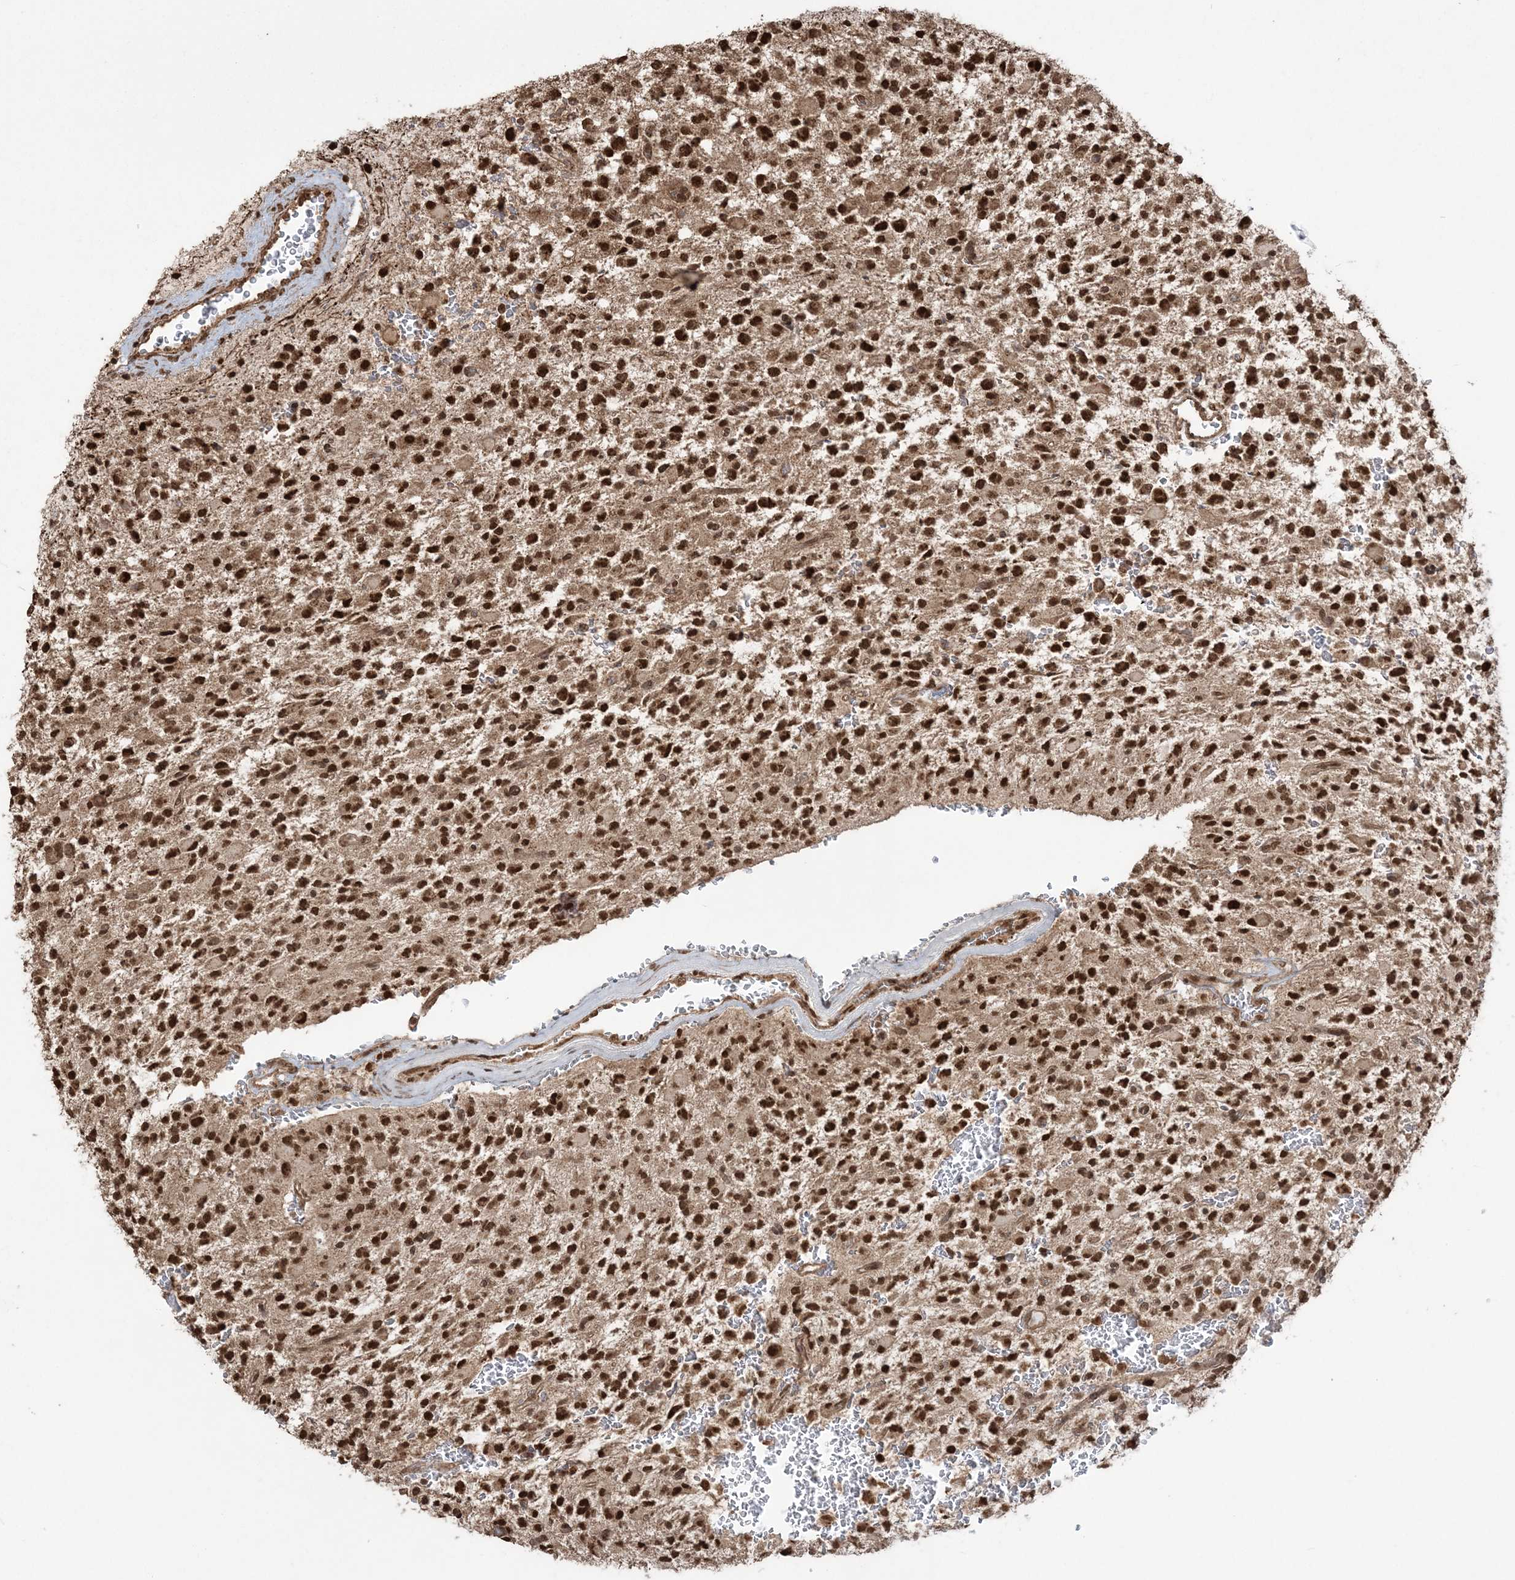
{"staining": {"intensity": "strong", "quantity": ">75%", "location": "nuclear"}, "tissue": "glioma", "cell_type": "Tumor cells", "image_type": "cancer", "snomed": [{"axis": "morphology", "description": "Glioma, malignant, High grade"}, {"axis": "topography", "description": "Brain"}], "caption": "High-power microscopy captured an IHC image of glioma, revealing strong nuclear expression in about >75% of tumor cells.", "gene": "ZNF839", "patient": {"sex": "male", "age": 34}}